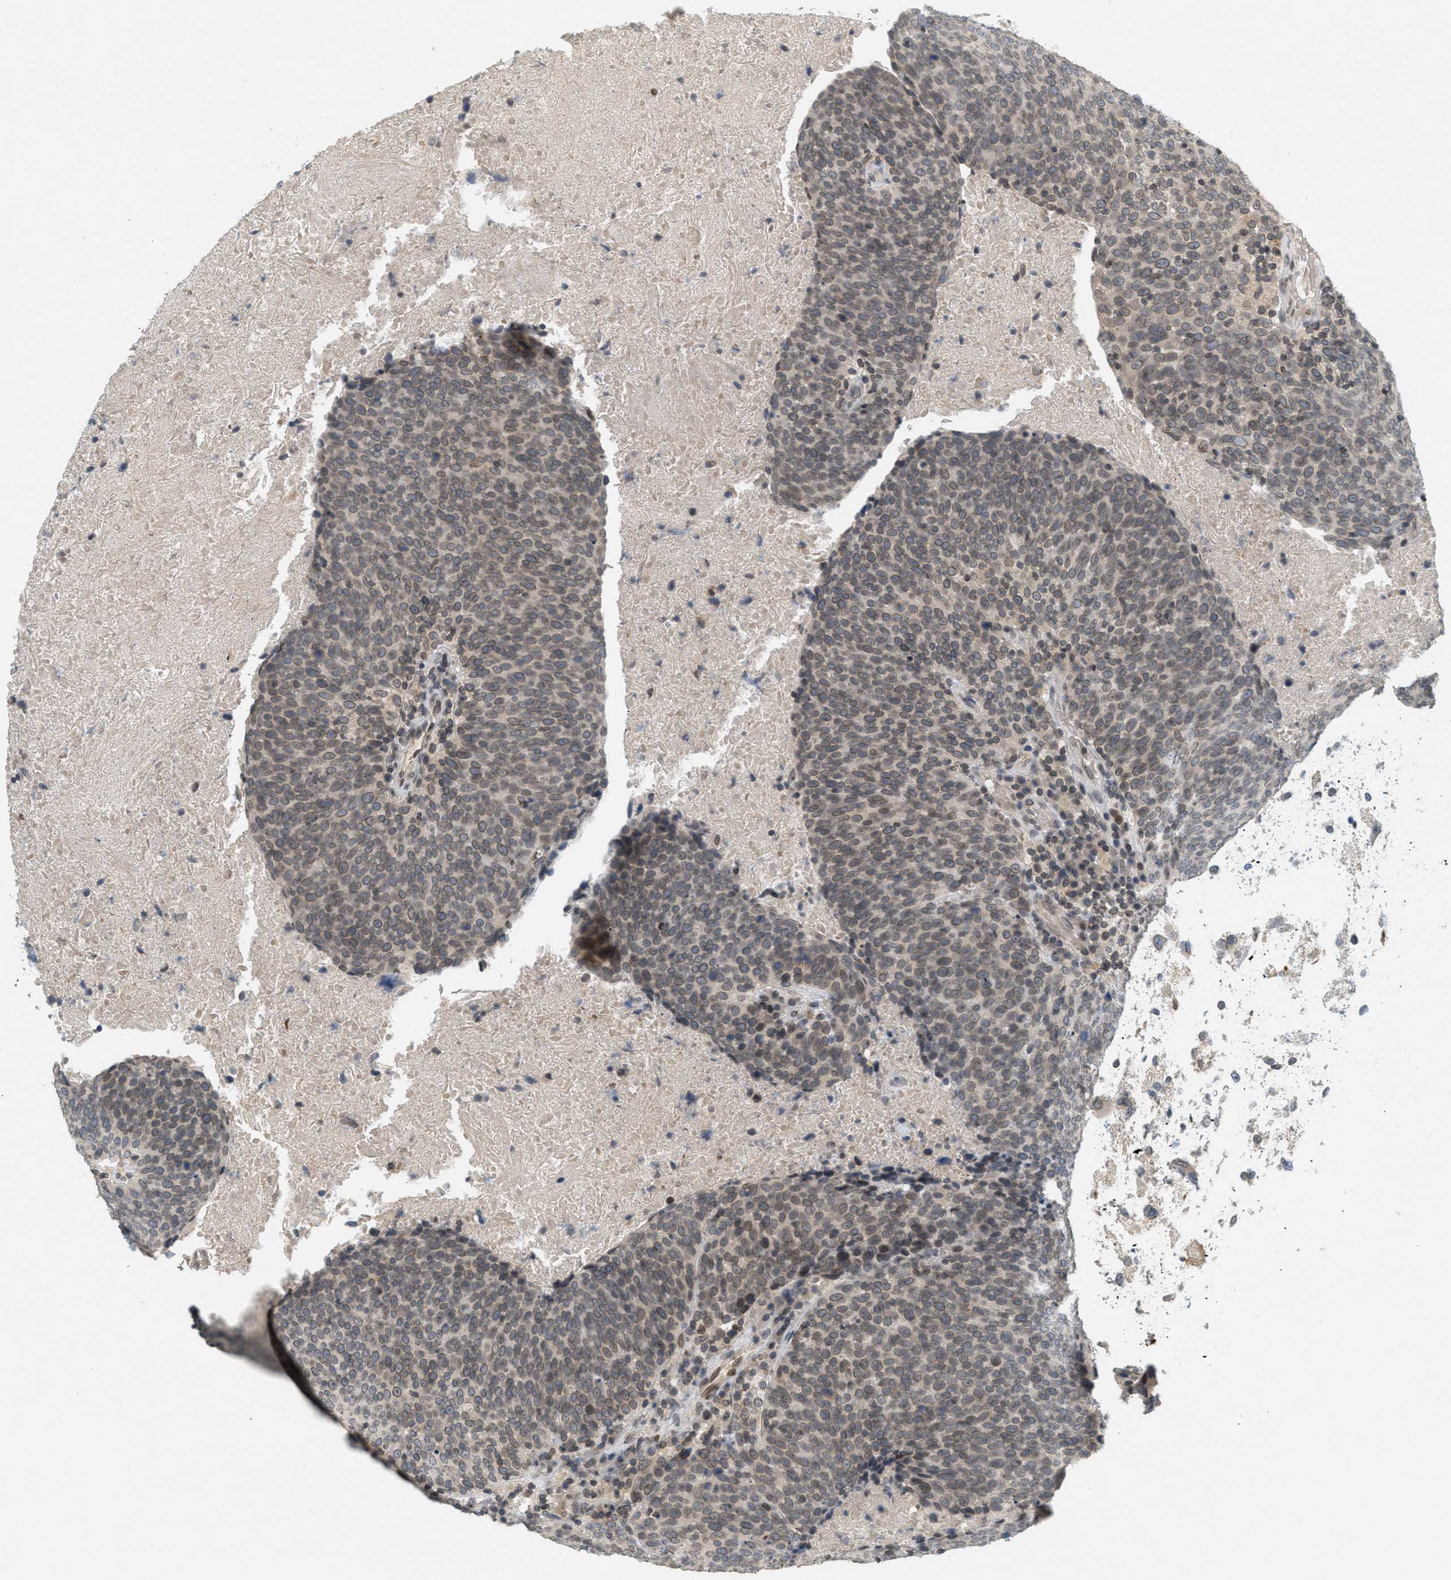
{"staining": {"intensity": "weak", "quantity": ">75%", "location": "cytoplasmic/membranous,nuclear"}, "tissue": "head and neck cancer", "cell_type": "Tumor cells", "image_type": "cancer", "snomed": [{"axis": "morphology", "description": "Squamous cell carcinoma, NOS"}, {"axis": "morphology", "description": "Squamous cell carcinoma, metastatic, NOS"}, {"axis": "topography", "description": "Lymph node"}, {"axis": "topography", "description": "Head-Neck"}], "caption": "Head and neck squamous cell carcinoma stained for a protein demonstrates weak cytoplasmic/membranous and nuclear positivity in tumor cells. (DAB IHC with brightfield microscopy, high magnification).", "gene": "ABHD6", "patient": {"sex": "male", "age": 62}}